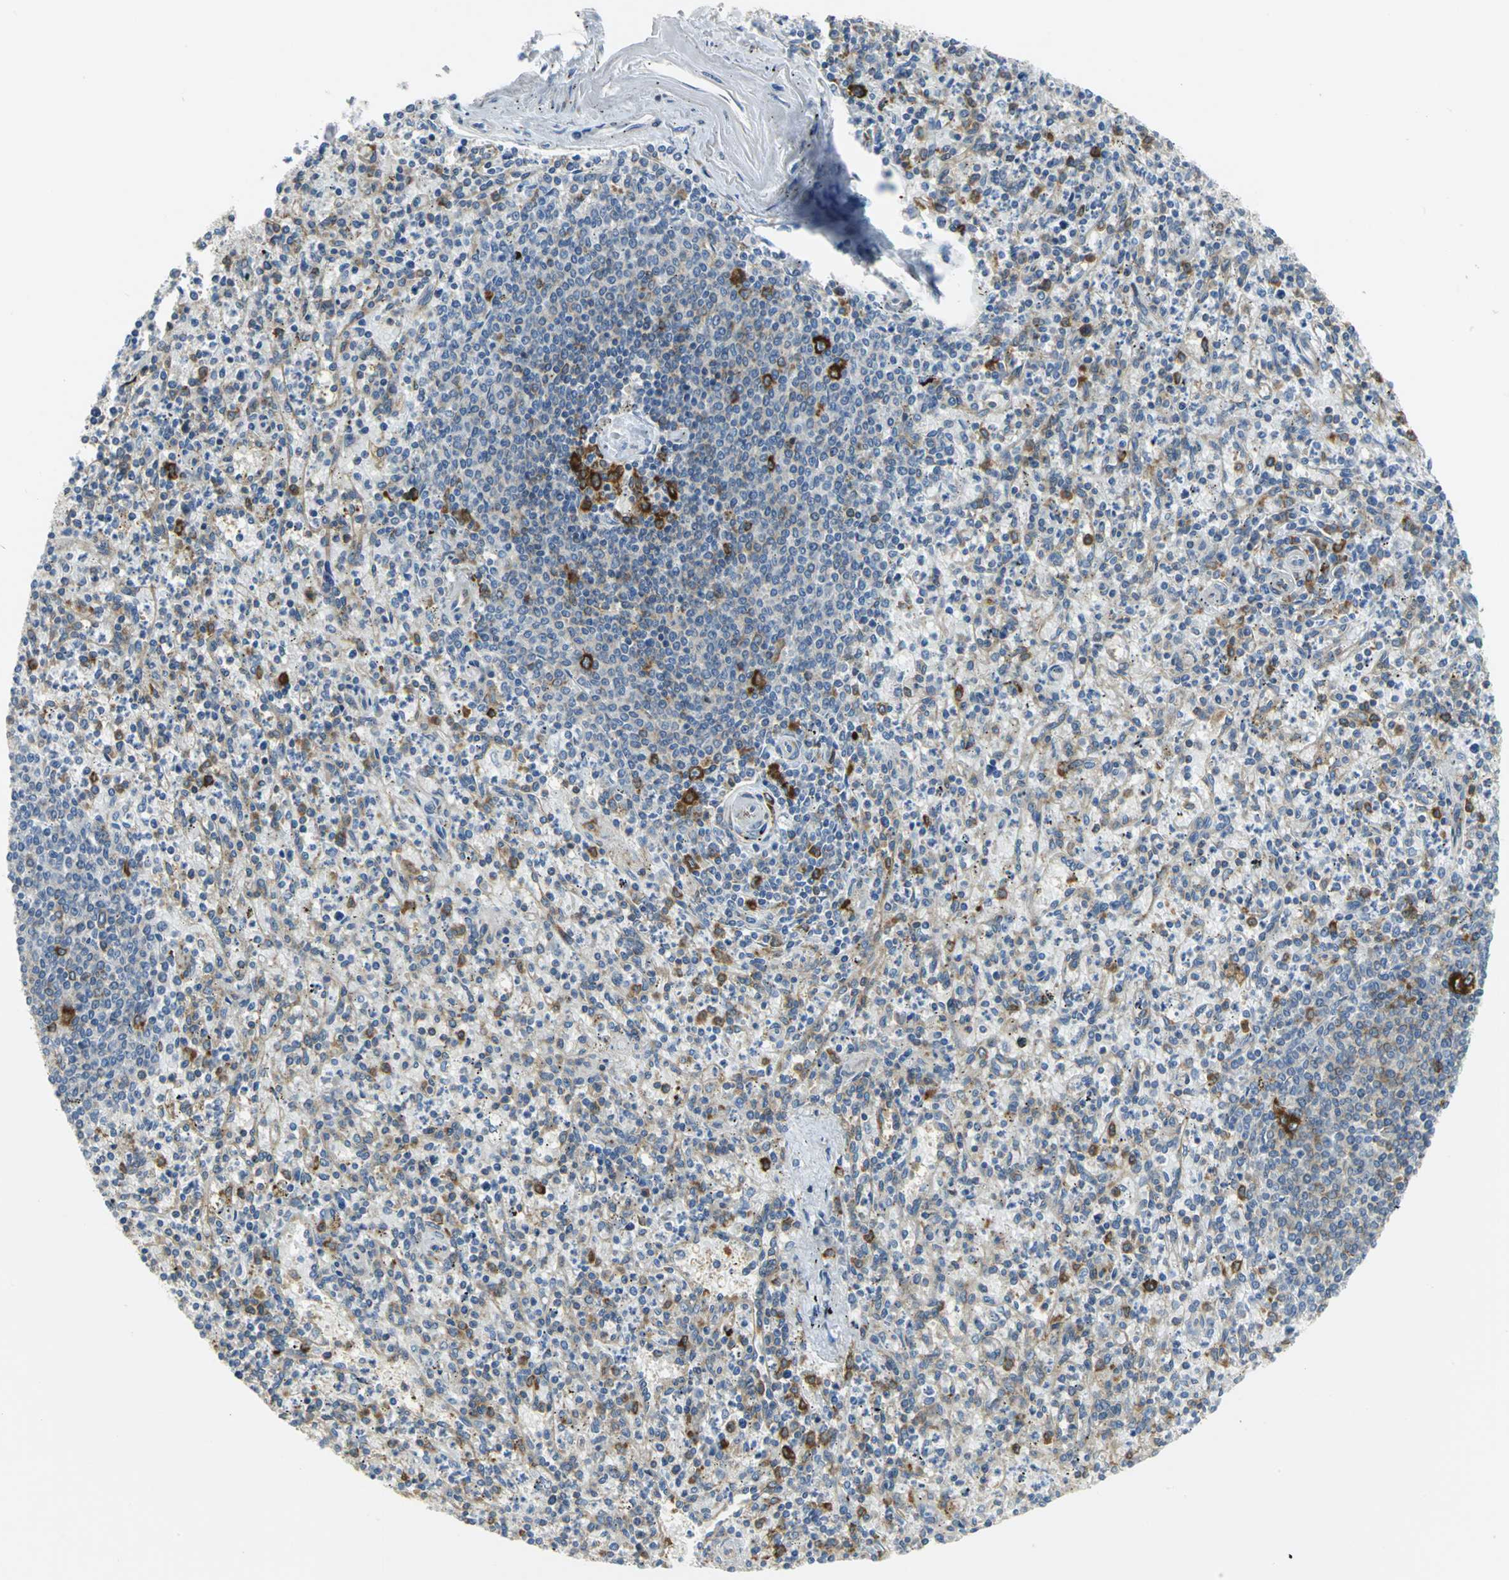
{"staining": {"intensity": "moderate", "quantity": "25%-75%", "location": "cytoplasmic/membranous"}, "tissue": "spleen", "cell_type": "Cells in red pulp", "image_type": "normal", "snomed": [{"axis": "morphology", "description": "Normal tissue, NOS"}, {"axis": "topography", "description": "Spleen"}], "caption": "IHC of normal human spleen reveals medium levels of moderate cytoplasmic/membranous positivity in about 25%-75% of cells in red pulp. The protein is shown in brown color, while the nuclei are stained blue.", "gene": "YBX1", "patient": {"sex": "male", "age": 72}}